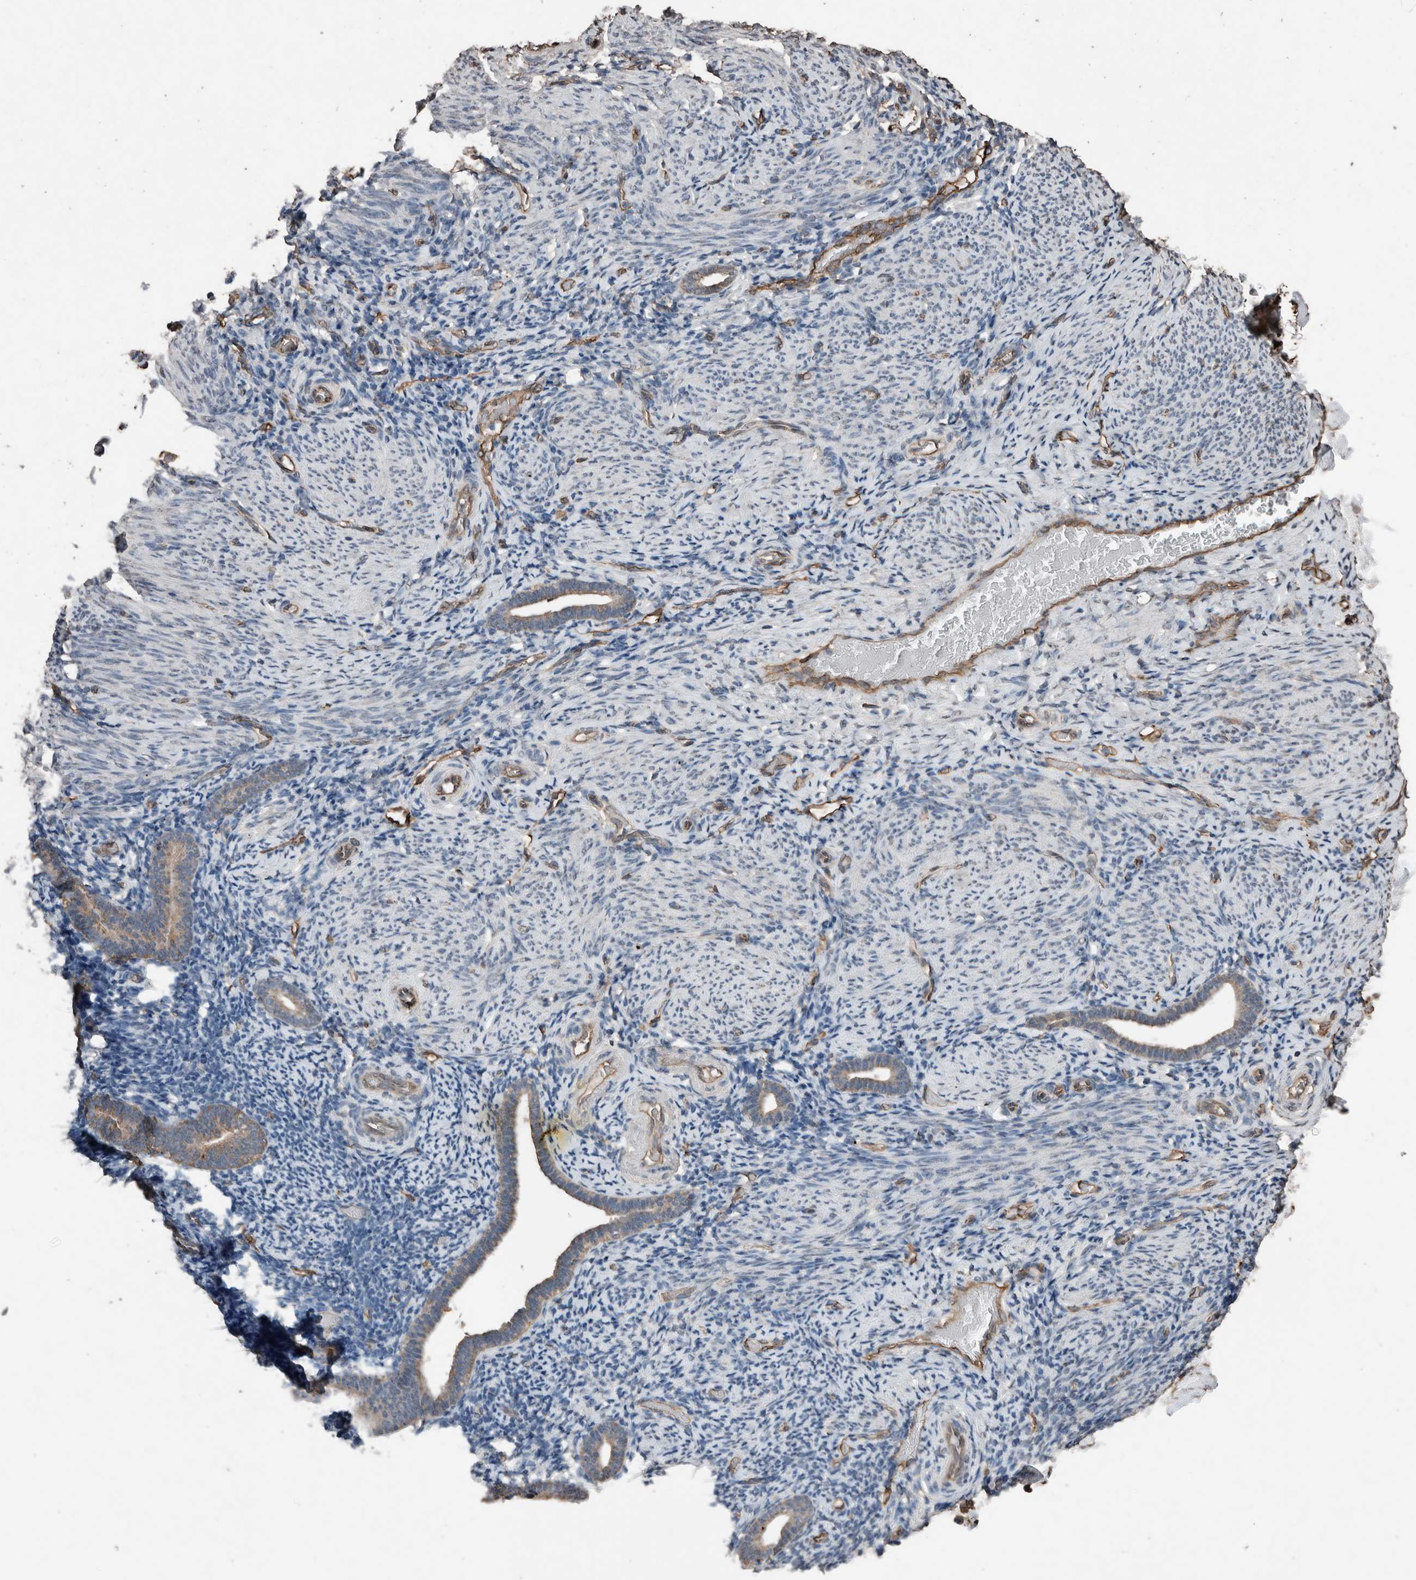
{"staining": {"intensity": "negative", "quantity": "none", "location": "none"}, "tissue": "endometrium", "cell_type": "Cells in endometrial stroma", "image_type": "normal", "snomed": [{"axis": "morphology", "description": "Normal tissue, NOS"}, {"axis": "topography", "description": "Endometrium"}], "caption": "Immunohistochemistry micrograph of normal endometrium: endometrium stained with DAB reveals no significant protein positivity in cells in endometrial stroma. The staining was performed using DAB (3,3'-diaminobenzidine) to visualize the protein expression in brown, while the nuclei were stained in blue with hematoxylin (Magnification: 20x).", "gene": "S100A10", "patient": {"sex": "female", "age": 51}}